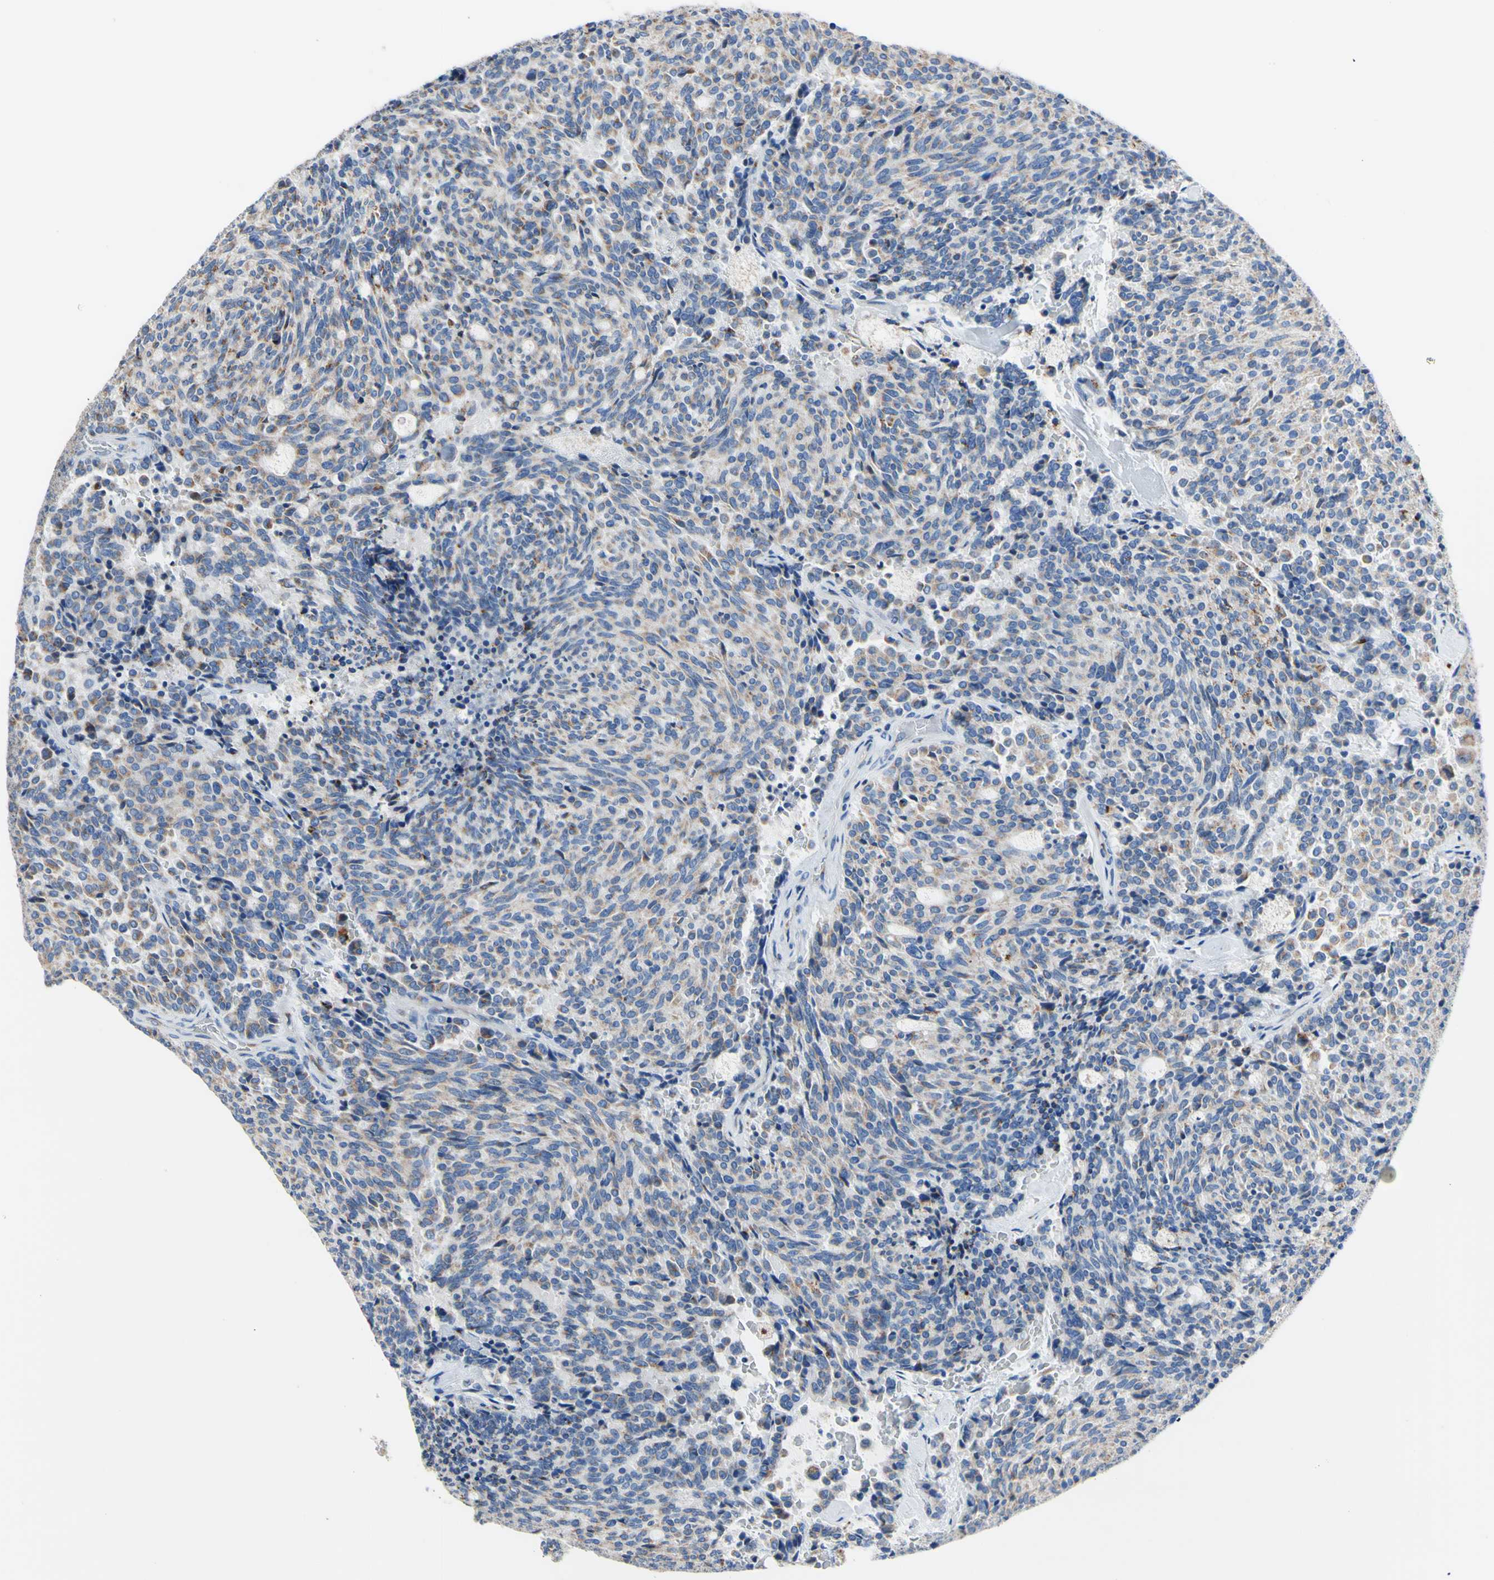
{"staining": {"intensity": "weak", "quantity": "25%-75%", "location": "cytoplasmic/membranous"}, "tissue": "carcinoid", "cell_type": "Tumor cells", "image_type": "cancer", "snomed": [{"axis": "morphology", "description": "Carcinoid, malignant, NOS"}, {"axis": "topography", "description": "Pancreas"}], "caption": "There is low levels of weak cytoplasmic/membranous expression in tumor cells of carcinoid, as demonstrated by immunohistochemical staining (brown color).", "gene": "GALNT2", "patient": {"sex": "female", "age": 54}}